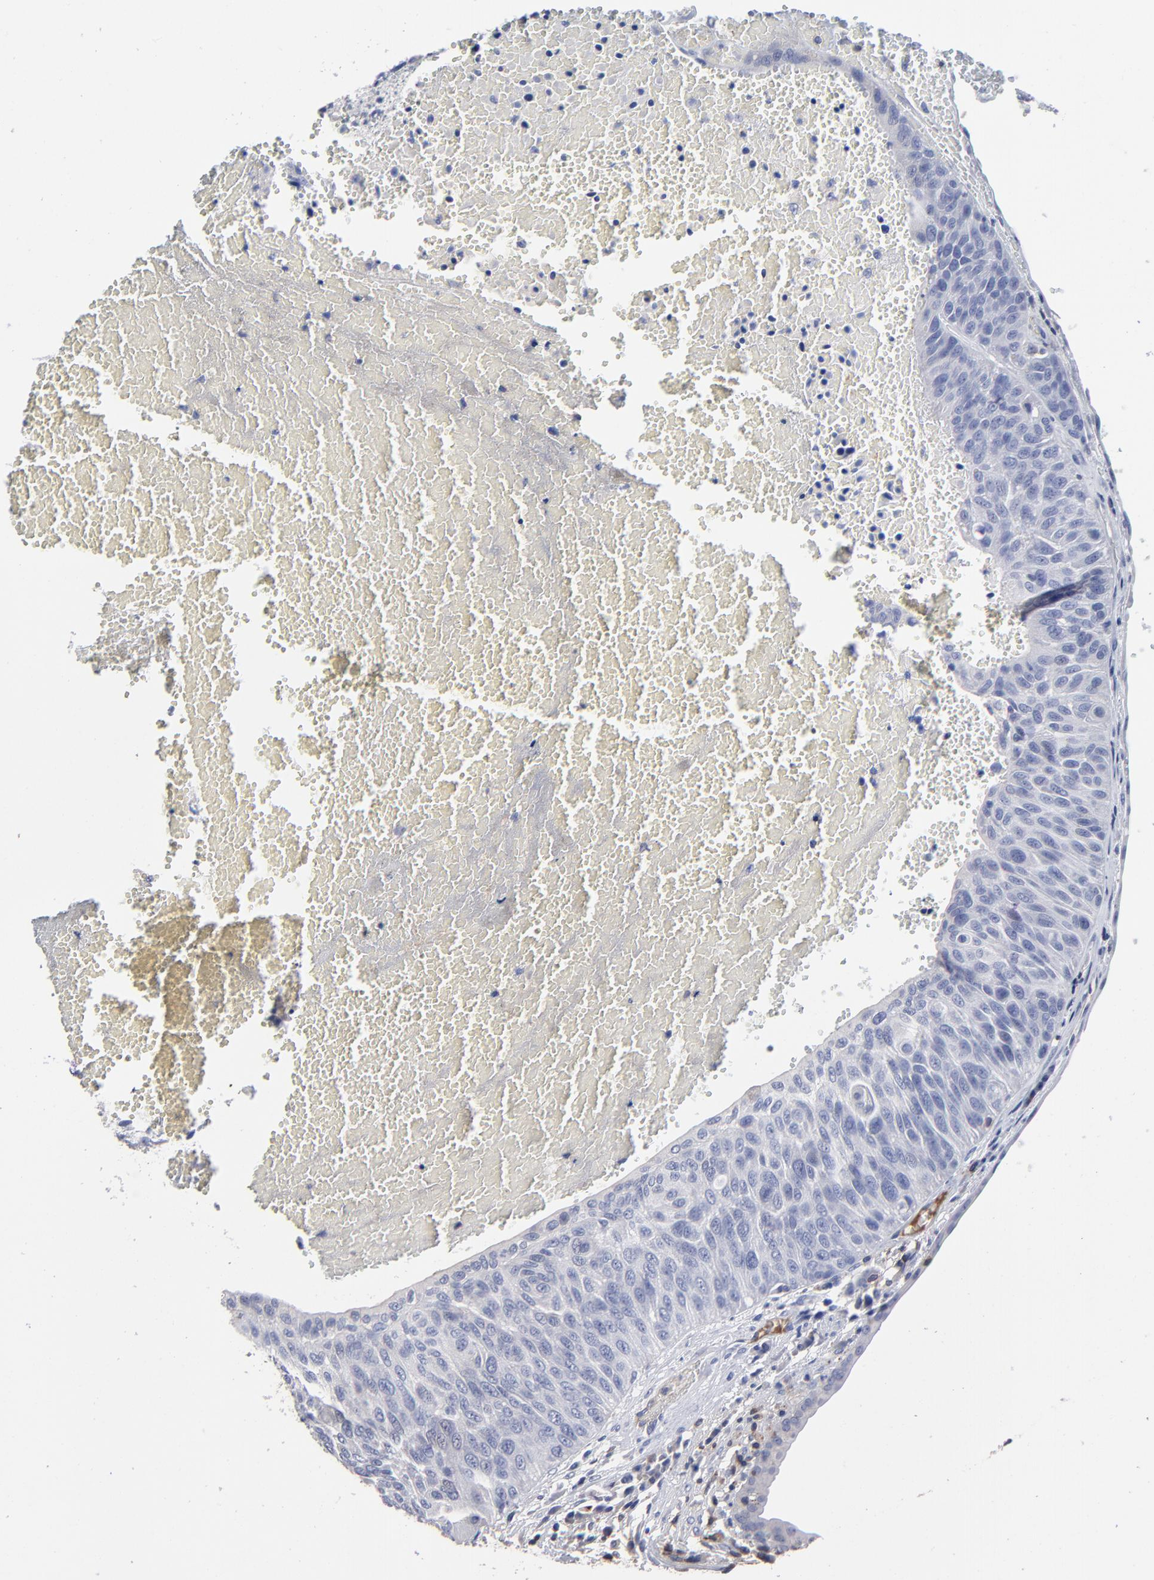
{"staining": {"intensity": "negative", "quantity": "none", "location": "none"}, "tissue": "urothelial cancer", "cell_type": "Tumor cells", "image_type": "cancer", "snomed": [{"axis": "morphology", "description": "Urothelial carcinoma, High grade"}, {"axis": "topography", "description": "Urinary bladder"}], "caption": "Immunohistochemistry image of high-grade urothelial carcinoma stained for a protein (brown), which exhibits no staining in tumor cells. (DAB (3,3'-diaminobenzidine) immunohistochemistry (IHC) with hematoxylin counter stain).", "gene": "TRAT1", "patient": {"sex": "male", "age": 66}}